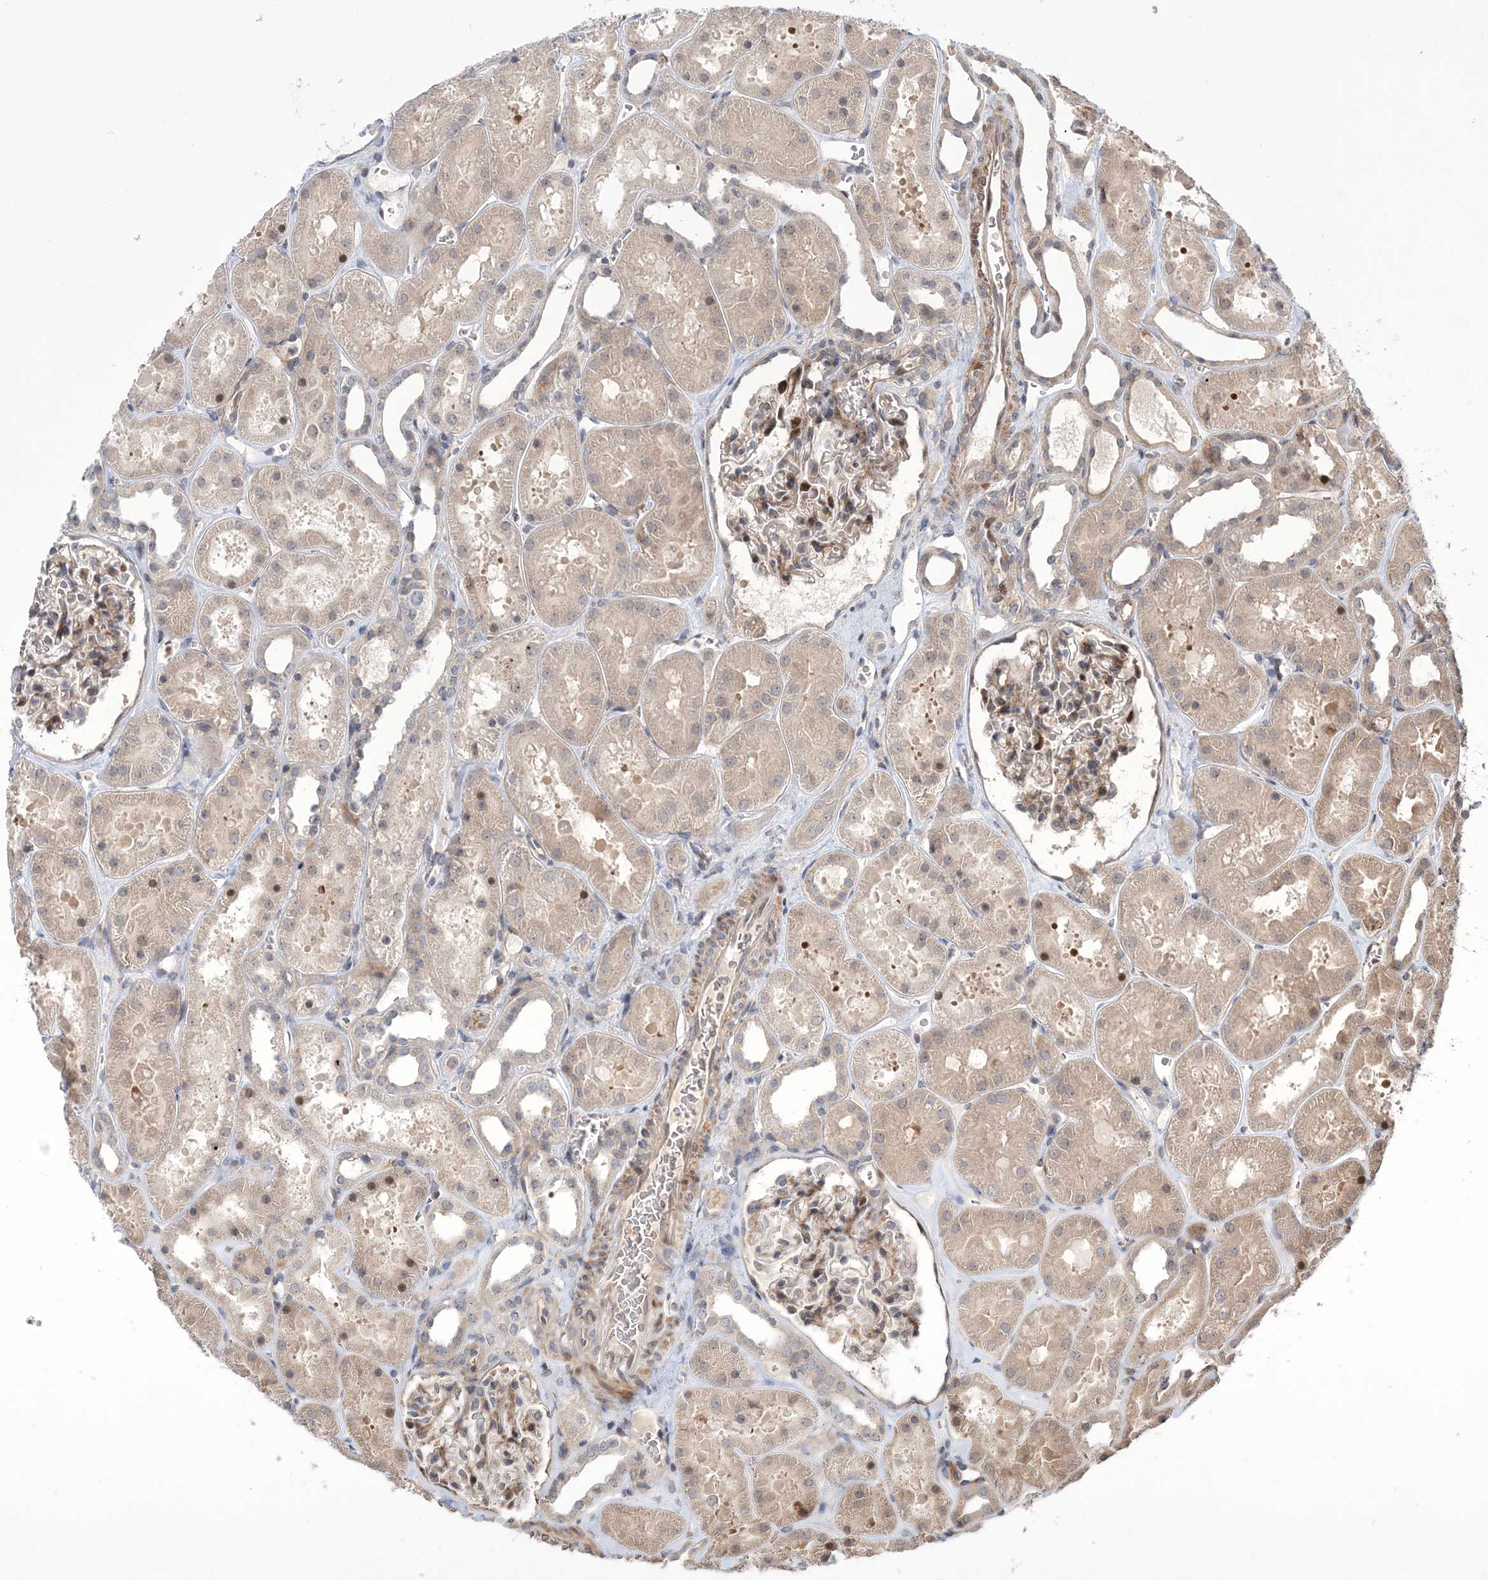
{"staining": {"intensity": "moderate", "quantity": "25%-75%", "location": "cytoplasmic/membranous,nuclear"}, "tissue": "kidney", "cell_type": "Cells in glomeruli", "image_type": "normal", "snomed": [{"axis": "morphology", "description": "Normal tissue, NOS"}, {"axis": "topography", "description": "Kidney"}], "caption": "Immunohistochemical staining of benign kidney exhibits medium levels of moderate cytoplasmic/membranous,nuclear positivity in about 25%-75% of cells in glomeruli.", "gene": "UBTD2", "patient": {"sex": "female", "age": 41}}